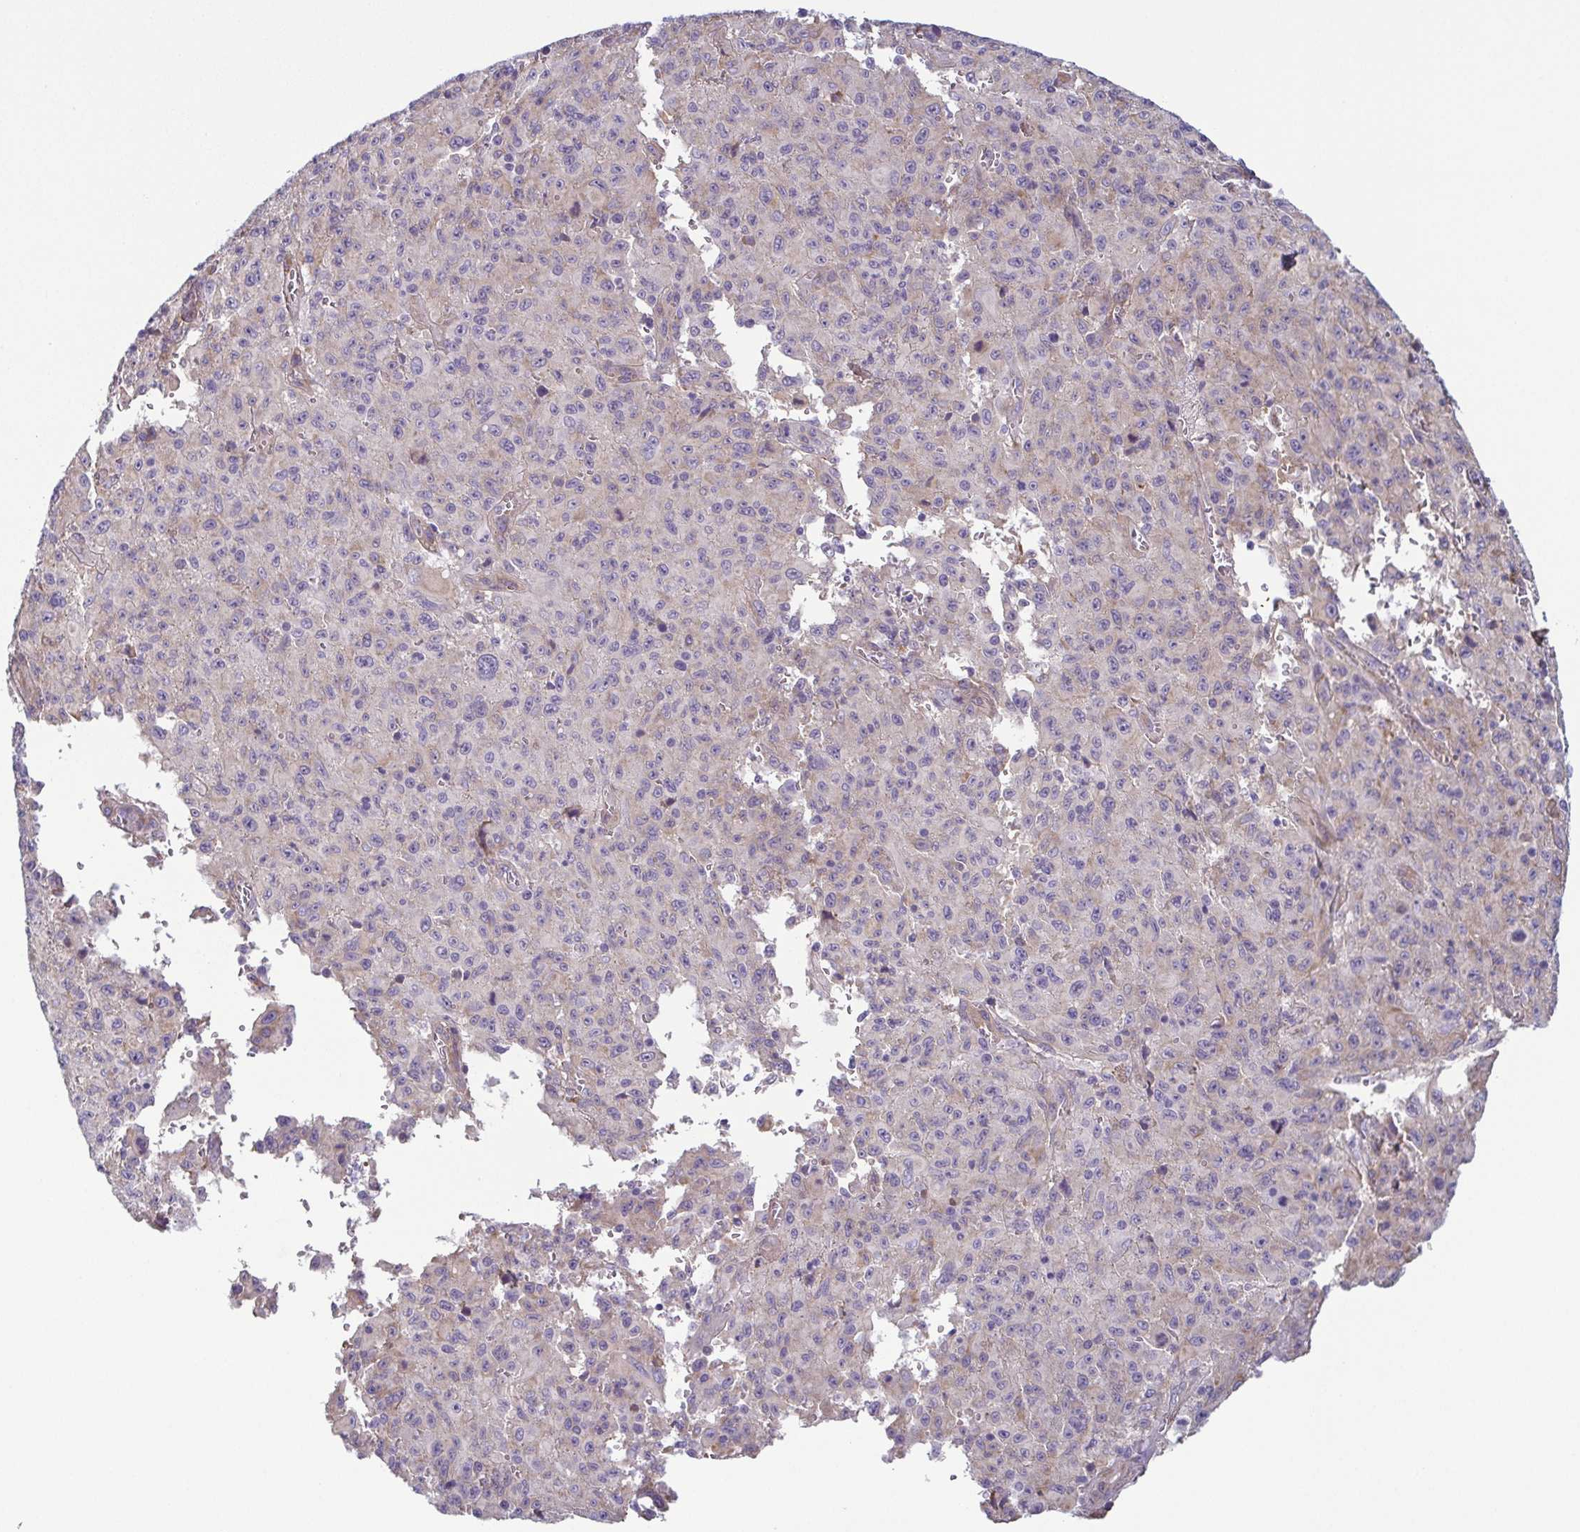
{"staining": {"intensity": "negative", "quantity": "none", "location": "none"}, "tissue": "melanoma", "cell_type": "Tumor cells", "image_type": "cancer", "snomed": [{"axis": "morphology", "description": "Malignant melanoma, NOS"}, {"axis": "topography", "description": "Skin"}], "caption": "The photomicrograph shows no staining of tumor cells in malignant melanoma. (Immunohistochemistry (ihc), brightfield microscopy, high magnification).", "gene": "ECM1", "patient": {"sex": "male", "age": 46}}